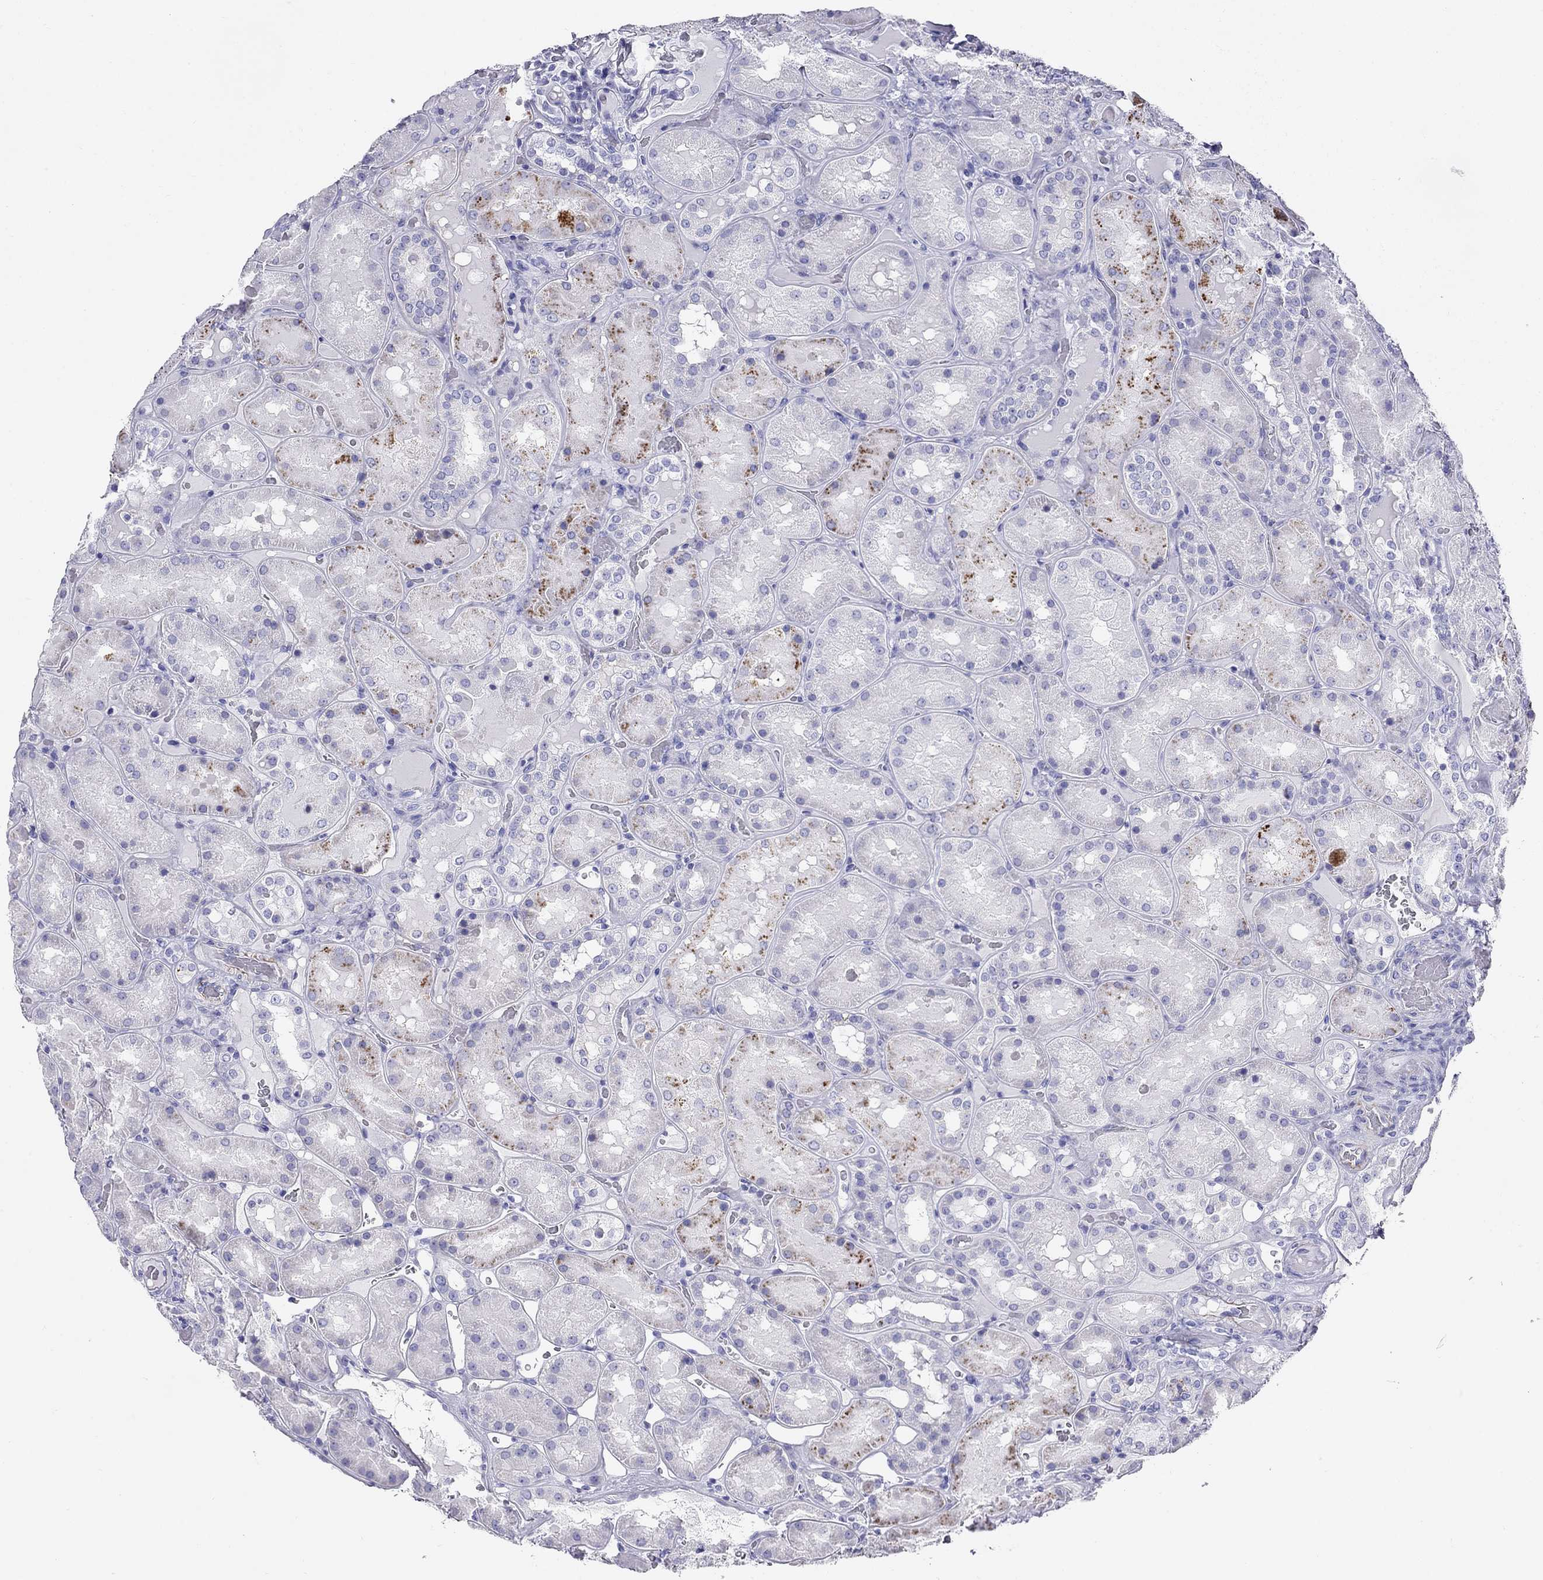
{"staining": {"intensity": "negative", "quantity": "none", "location": "none"}, "tissue": "kidney", "cell_type": "Cells in glomeruli", "image_type": "normal", "snomed": [{"axis": "morphology", "description": "Normal tissue, NOS"}, {"axis": "topography", "description": "Kidney"}], "caption": "An immunohistochemistry image of benign kidney is shown. There is no staining in cells in glomeruli of kidney. Brightfield microscopy of immunohistochemistry (IHC) stained with DAB (brown) and hematoxylin (blue), captured at high magnification.", "gene": "MC5R", "patient": {"sex": "male", "age": 73}}